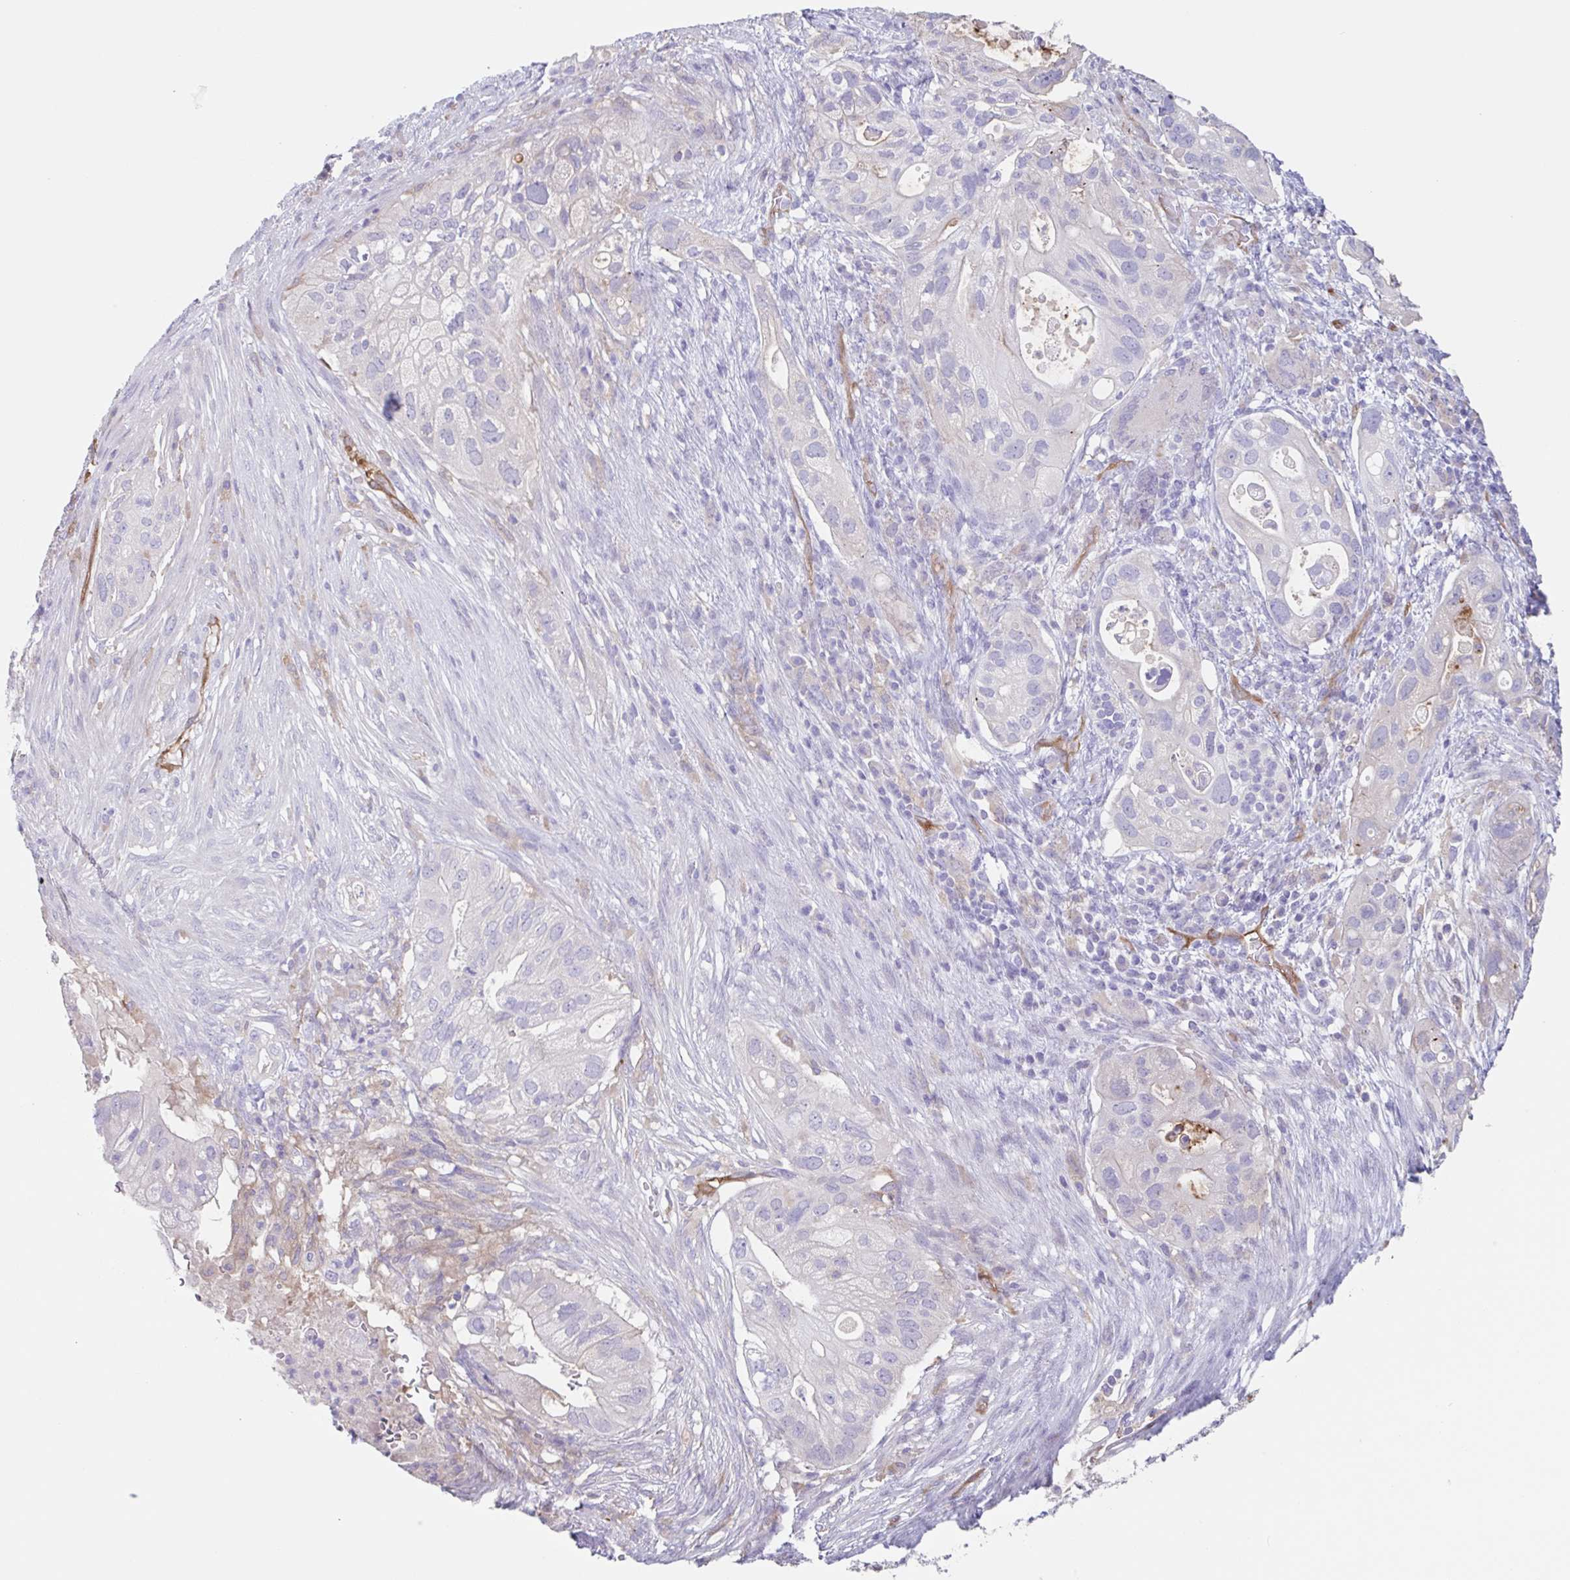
{"staining": {"intensity": "negative", "quantity": "none", "location": "none"}, "tissue": "pancreatic cancer", "cell_type": "Tumor cells", "image_type": "cancer", "snomed": [{"axis": "morphology", "description": "Adenocarcinoma, NOS"}, {"axis": "topography", "description": "Pancreas"}], "caption": "Human pancreatic cancer stained for a protein using immunohistochemistry (IHC) reveals no staining in tumor cells.", "gene": "EHD4", "patient": {"sex": "female", "age": 72}}